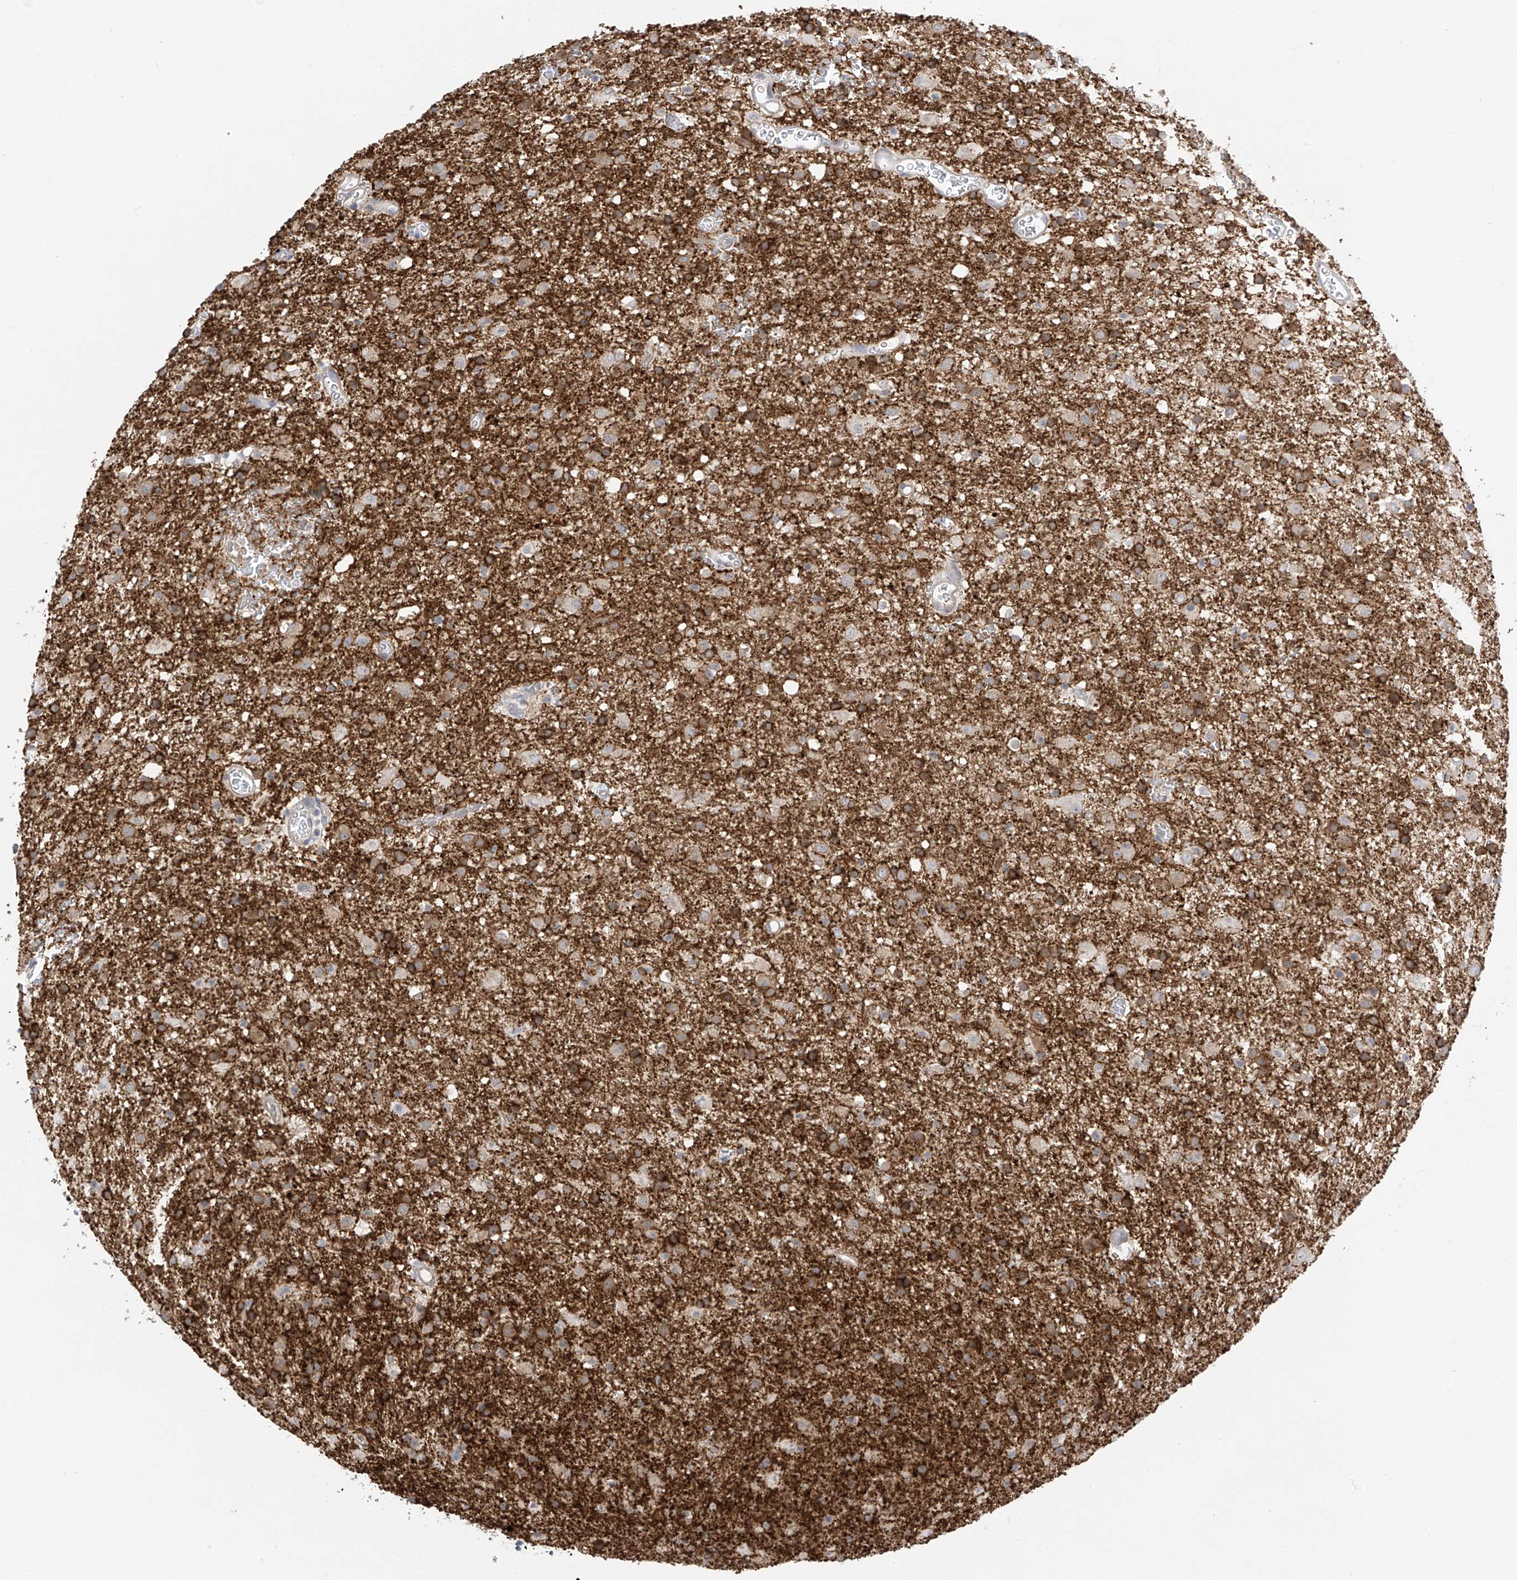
{"staining": {"intensity": "moderate", "quantity": "<25%", "location": "cytoplasmic/membranous"}, "tissue": "glioma", "cell_type": "Tumor cells", "image_type": "cancer", "snomed": [{"axis": "morphology", "description": "Glioma, malignant, Low grade"}, {"axis": "topography", "description": "Brain"}], "caption": "Protein expression analysis of malignant low-grade glioma displays moderate cytoplasmic/membranous positivity in about <25% of tumor cells.", "gene": "NALCN", "patient": {"sex": "male", "age": 65}}